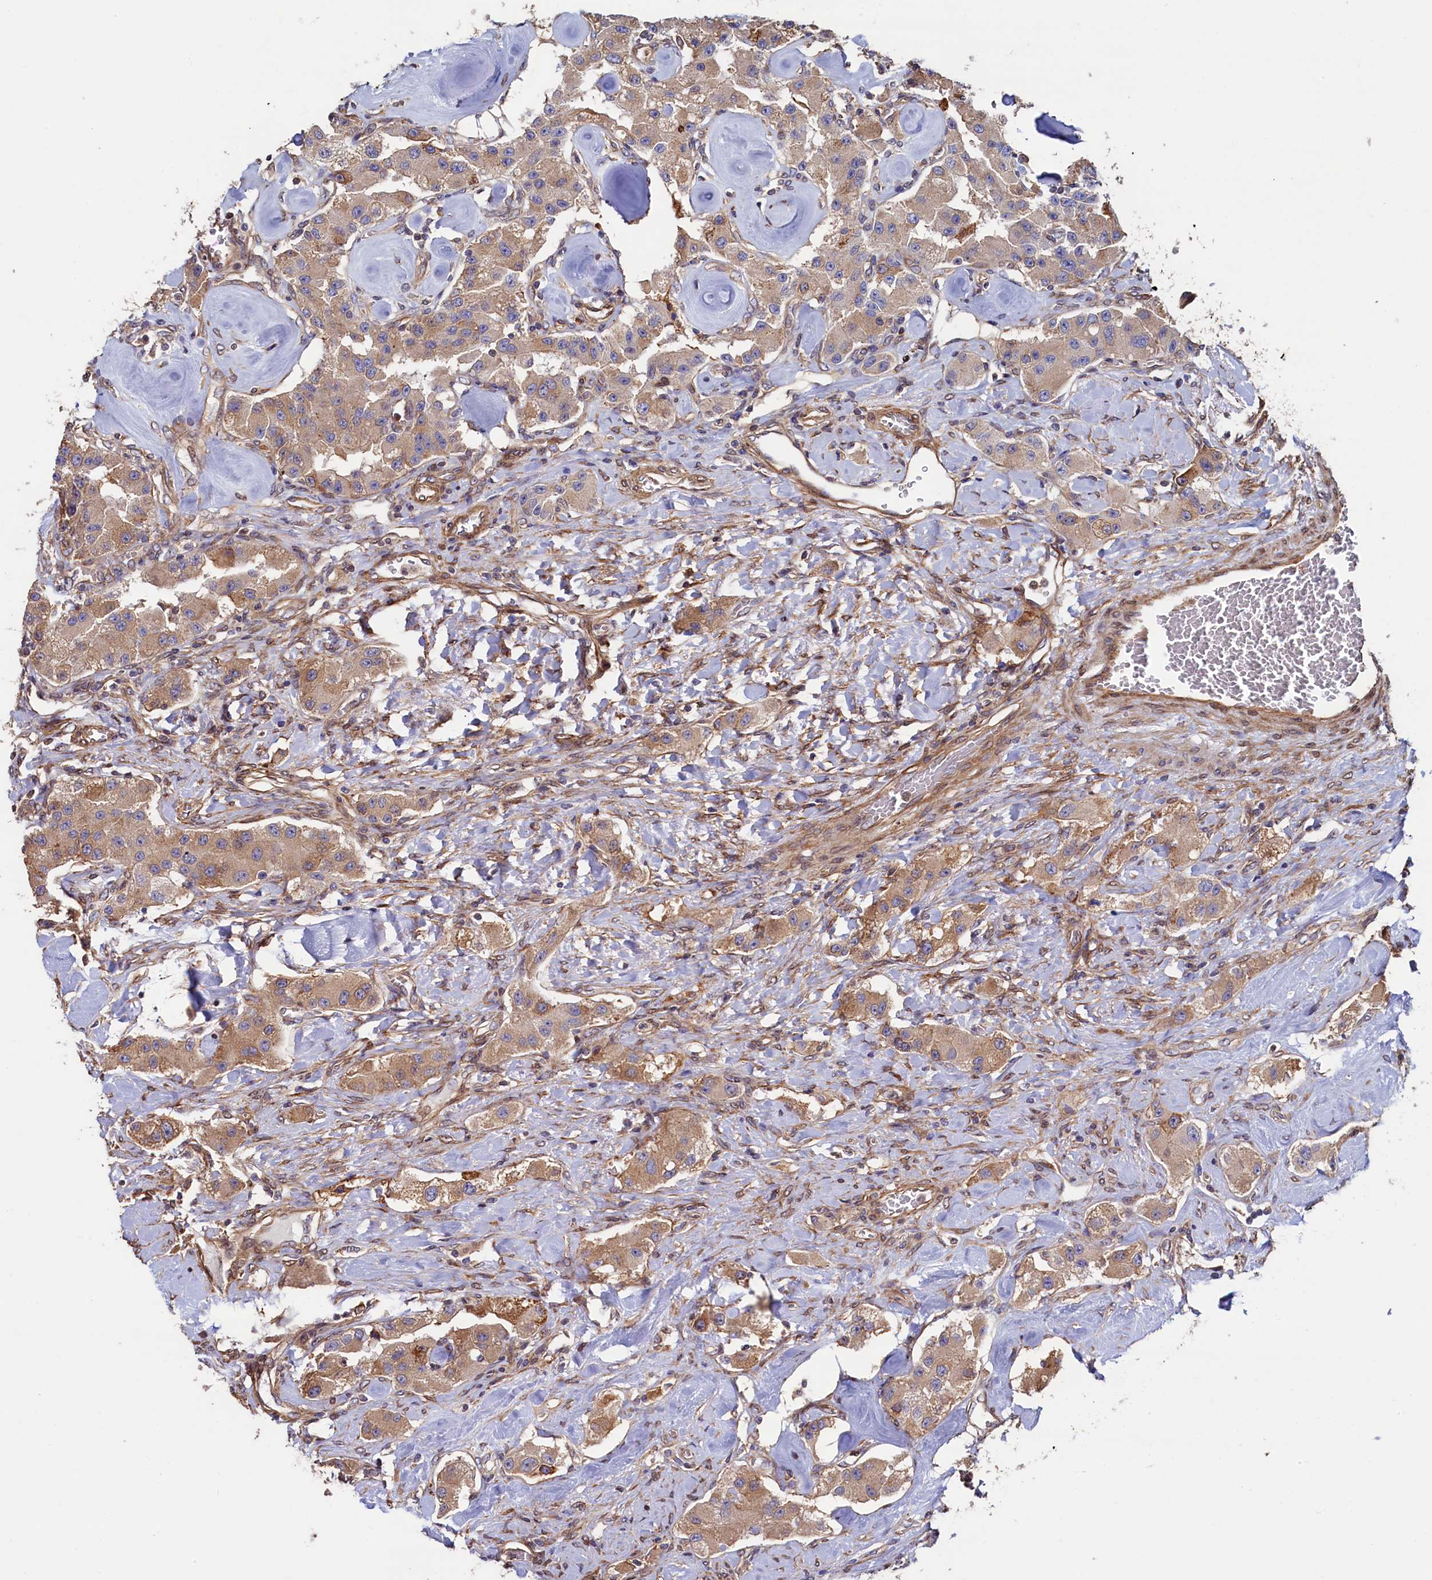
{"staining": {"intensity": "weak", "quantity": "25%-75%", "location": "cytoplasmic/membranous"}, "tissue": "carcinoid", "cell_type": "Tumor cells", "image_type": "cancer", "snomed": [{"axis": "morphology", "description": "Carcinoid, malignant, NOS"}, {"axis": "topography", "description": "Pancreas"}], "caption": "Immunohistochemical staining of carcinoid displays low levels of weak cytoplasmic/membranous expression in about 25%-75% of tumor cells.", "gene": "ATXN2L", "patient": {"sex": "male", "age": 41}}